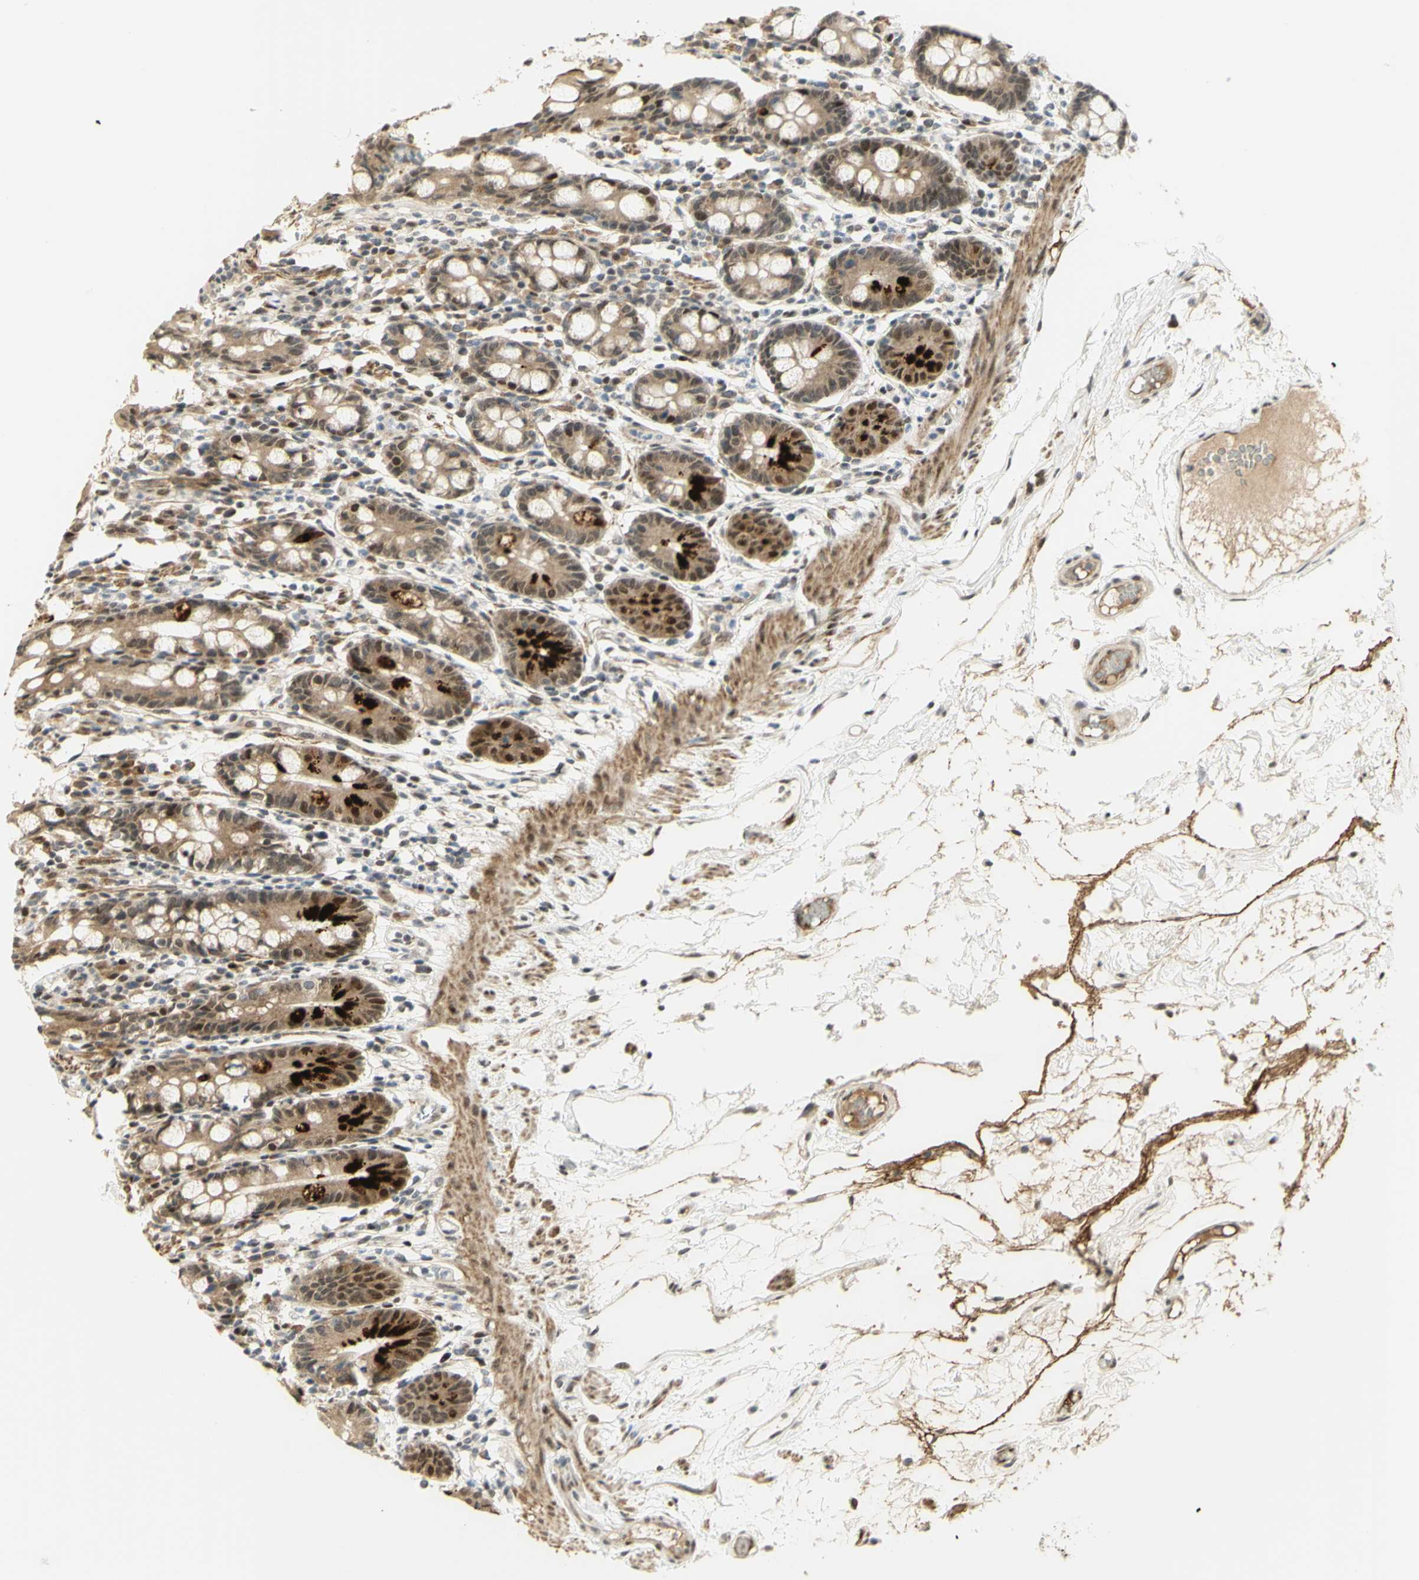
{"staining": {"intensity": "moderate", "quantity": ">75%", "location": "cytoplasmic/membranous,nuclear"}, "tissue": "small intestine", "cell_type": "Glandular cells", "image_type": "normal", "snomed": [{"axis": "morphology", "description": "Normal tissue, NOS"}, {"axis": "morphology", "description": "Cystadenocarcinoma, serous, Metastatic site"}, {"axis": "topography", "description": "Small intestine"}], "caption": "Glandular cells exhibit medium levels of moderate cytoplasmic/membranous,nuclear staining in about >75% of cells in normal small intestine.", "gene": "DDX1", "patient": {"sex": "female", "age": 61}}